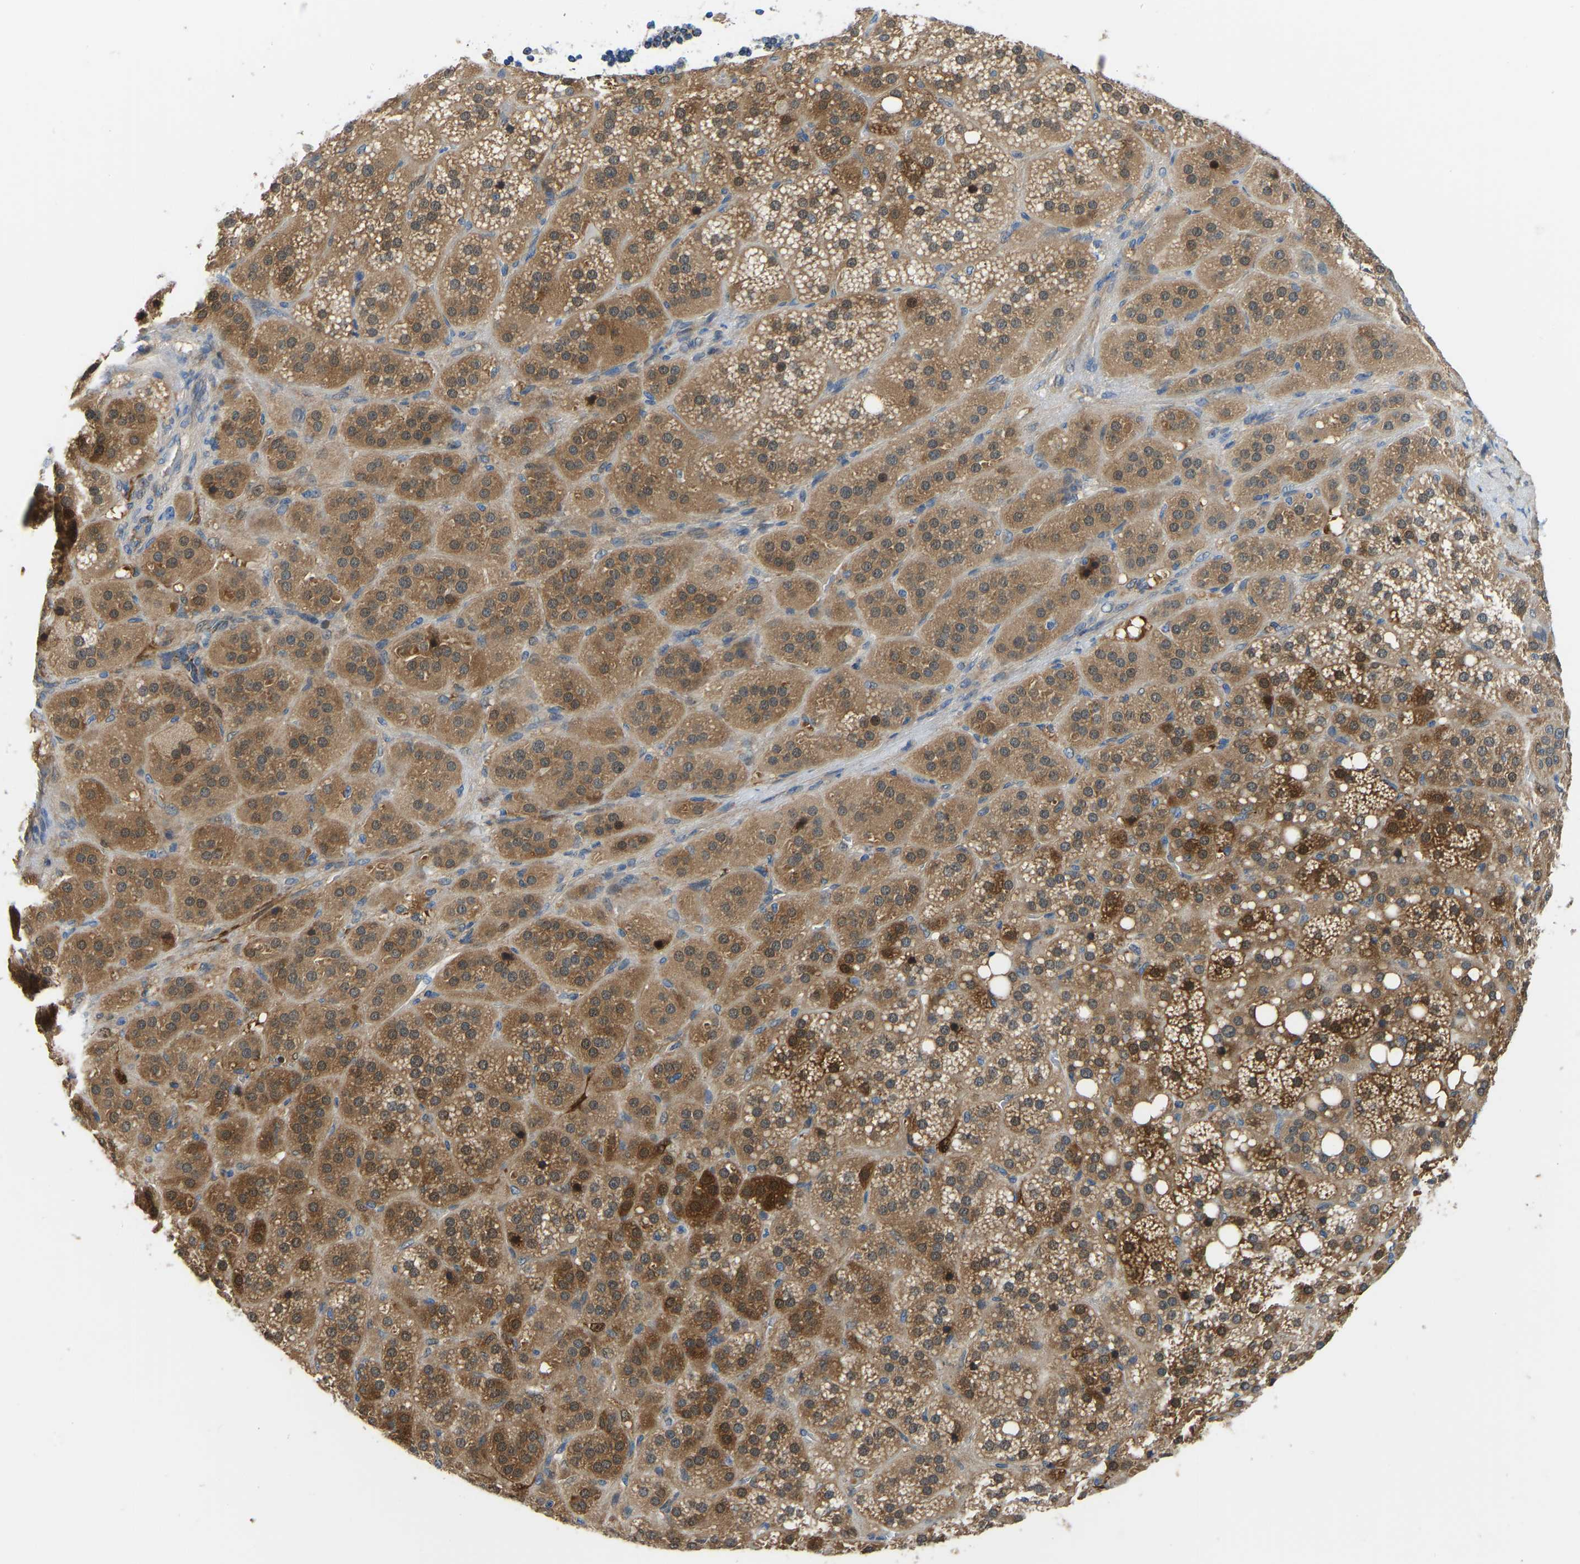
{"staining": {"intensity": "moderate", "quantity": ">75%", "location": "cytoplasmic/membranous"}, "tissue": "adrenal gland", "cell_type": "Glandular cells", "image_type": "normal", "snomed": [{"axis": "morphology", "description": "Normal tissue, NOS"}, {"axis": "topography", "description": "Adrenal gland"}], "caption": "A histopathology image showing moderate cytoplasmic/membranous expression in about >75% of glandular cells in benign adrenal gland, as visualized by brown immunohistochemical staining.", "gene": "RBP1", "patient": {"sex": "female", "age": 59}}